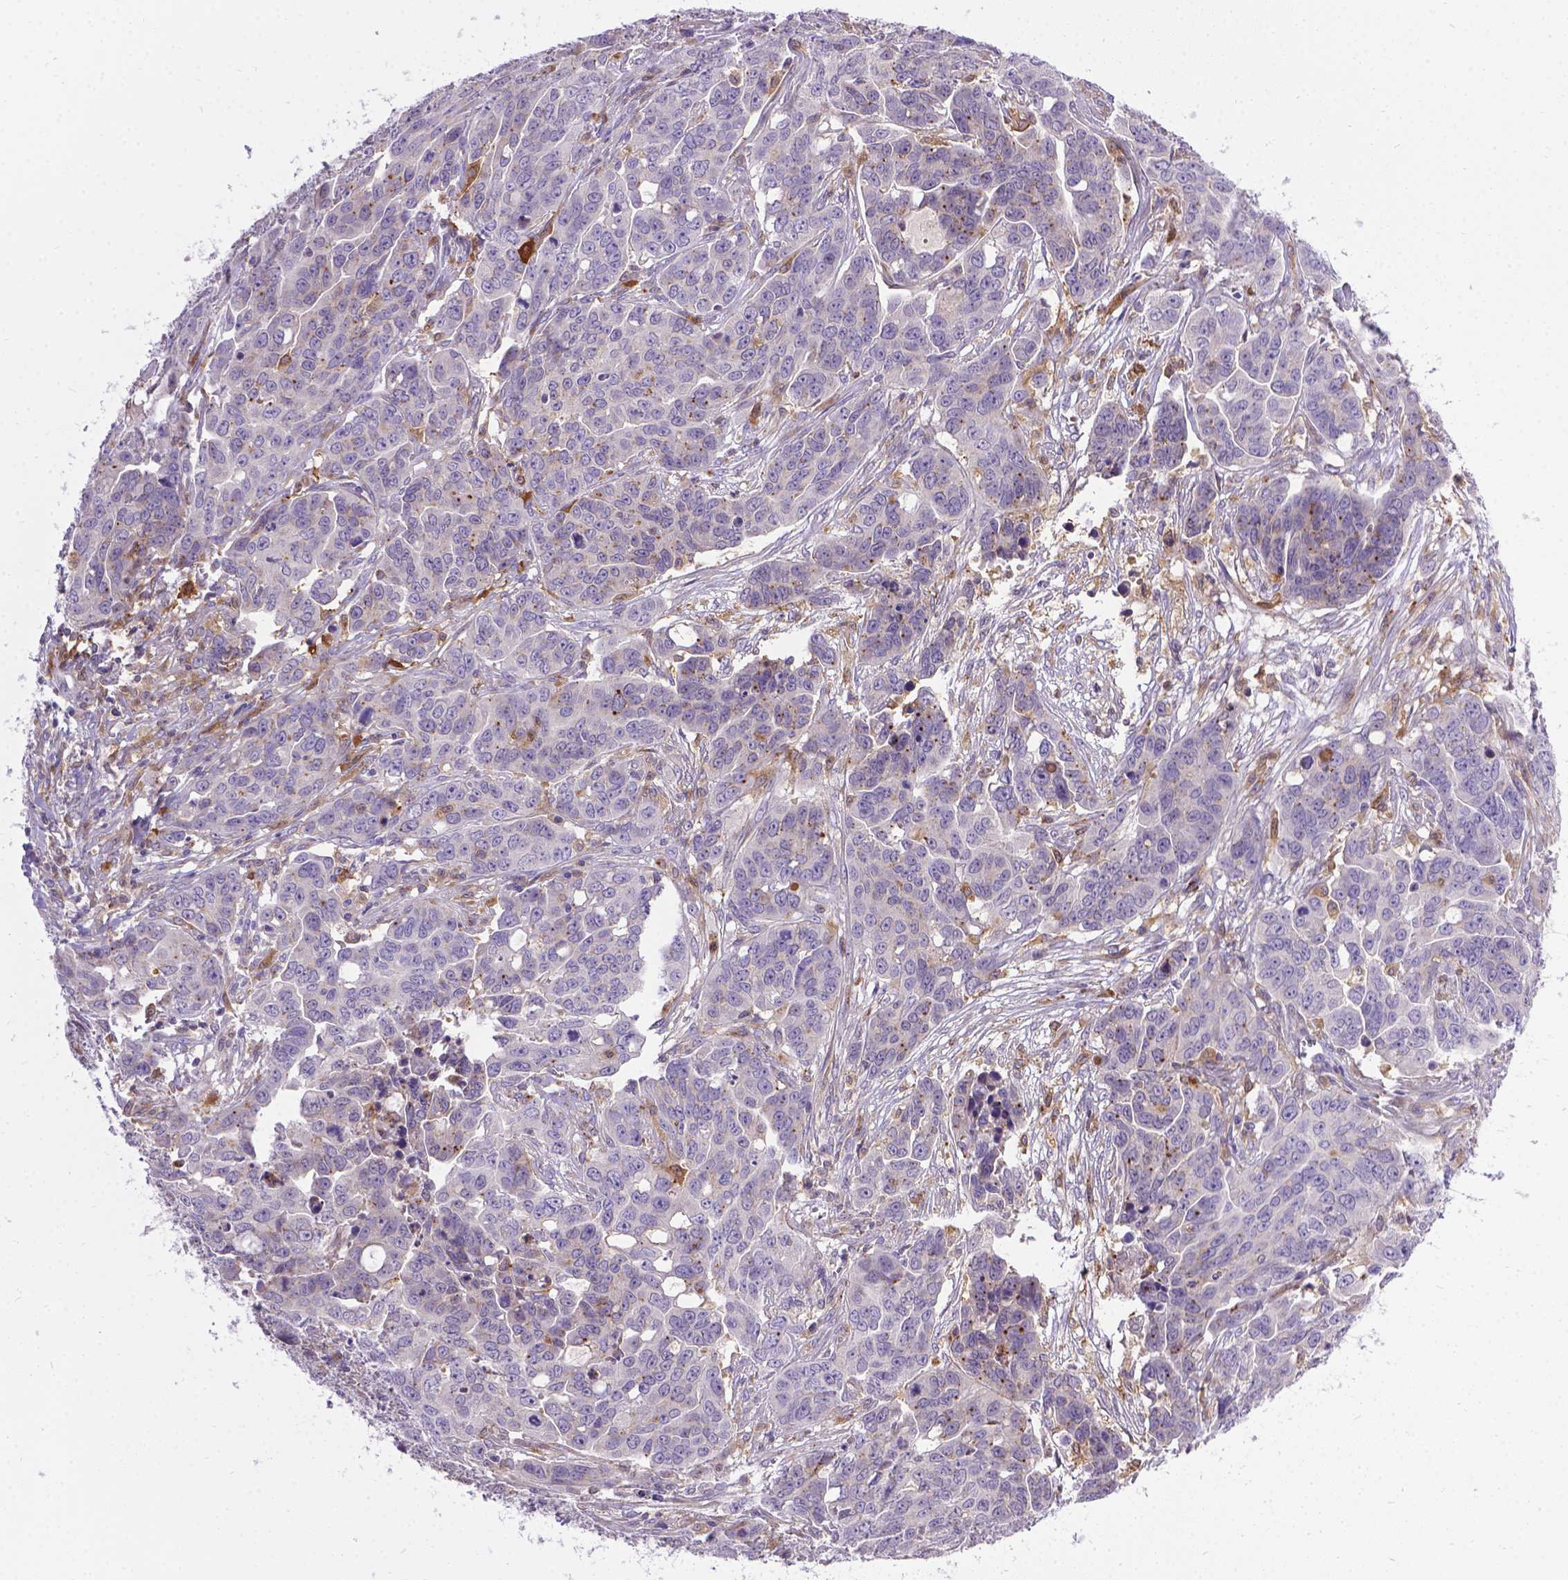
{"staining": {"intensity": "negative", "quantity": "none", "location": "none"}, "tissue": "ovarian cancer", "cell_type": "Tumor cells", "image_type": "cancer", "snomed": [{"axis": "morphology", "description": "Carcinoma, endometroid"}, {"axis": "topography", "description": "Ovary"}], "caption": "Tumor cells are negative for brown protein staining in ovarian endometroid carcinoma.", "gene": "TM4SF18", "patient": {"sex": "female", "age": 78}}